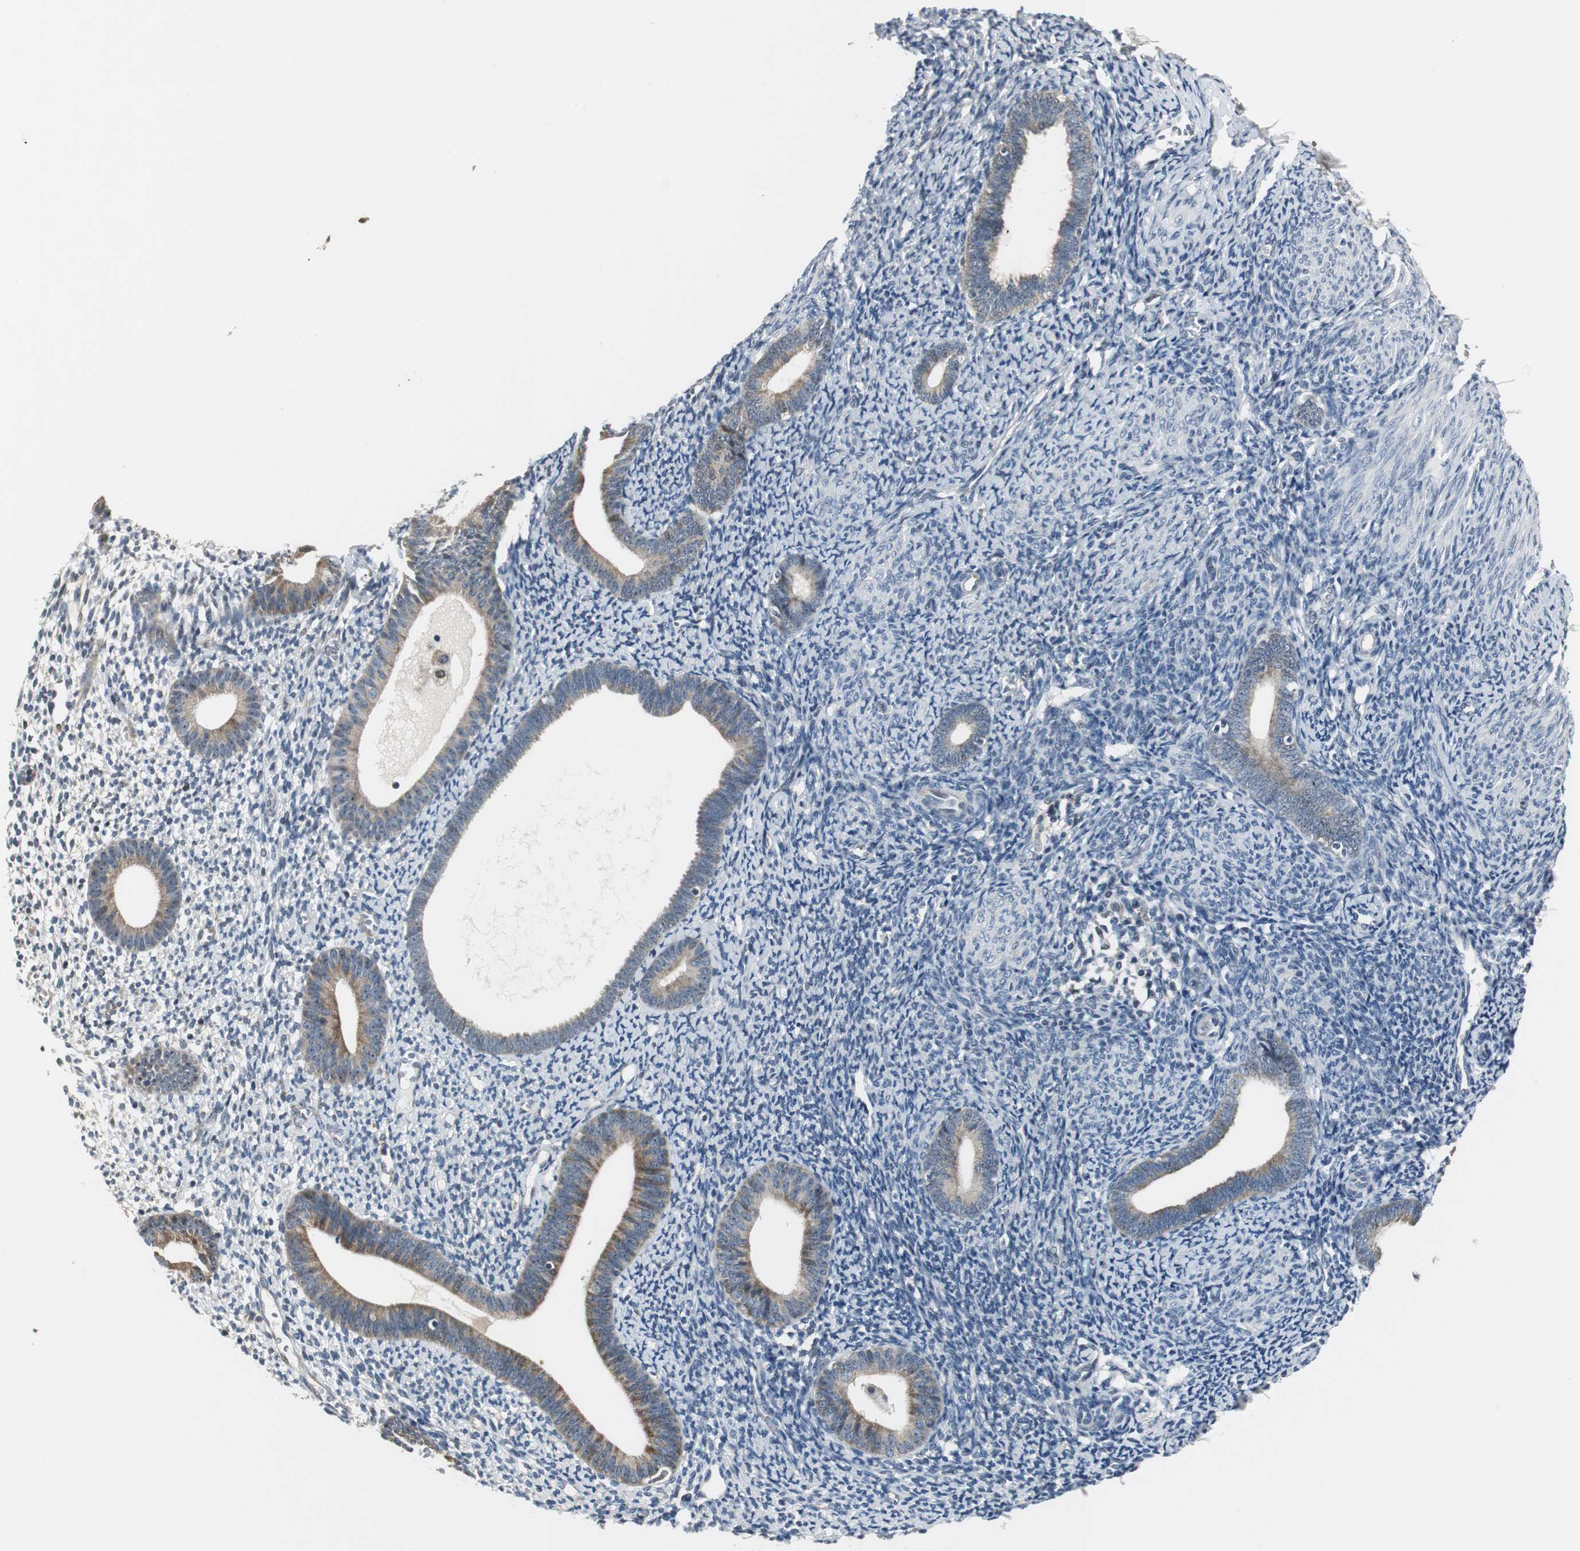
{"staining": {"intensity": "negative", "quantity": "none", "location": "none"}, "tissue": "endometrium", "cell_type": "Cells in endometrial stroma", "image_type": "normal", "snomed": [{"axis": "morphology", "description": "Normal tissue, NOS"}, {"axis": "topography", "description": "Smooth muscle"}, {"axis": "topography", "description": "Endometrium"}], "caption": "IHC histopathology image of benign endometrium: endometrium stained with DAB (3,3'-diaminobenzidine) displays no significant protein positivity in cells in endometrial stroma.", "gene": "CCT5", "patient": {"sex": "female", "age": 57}}